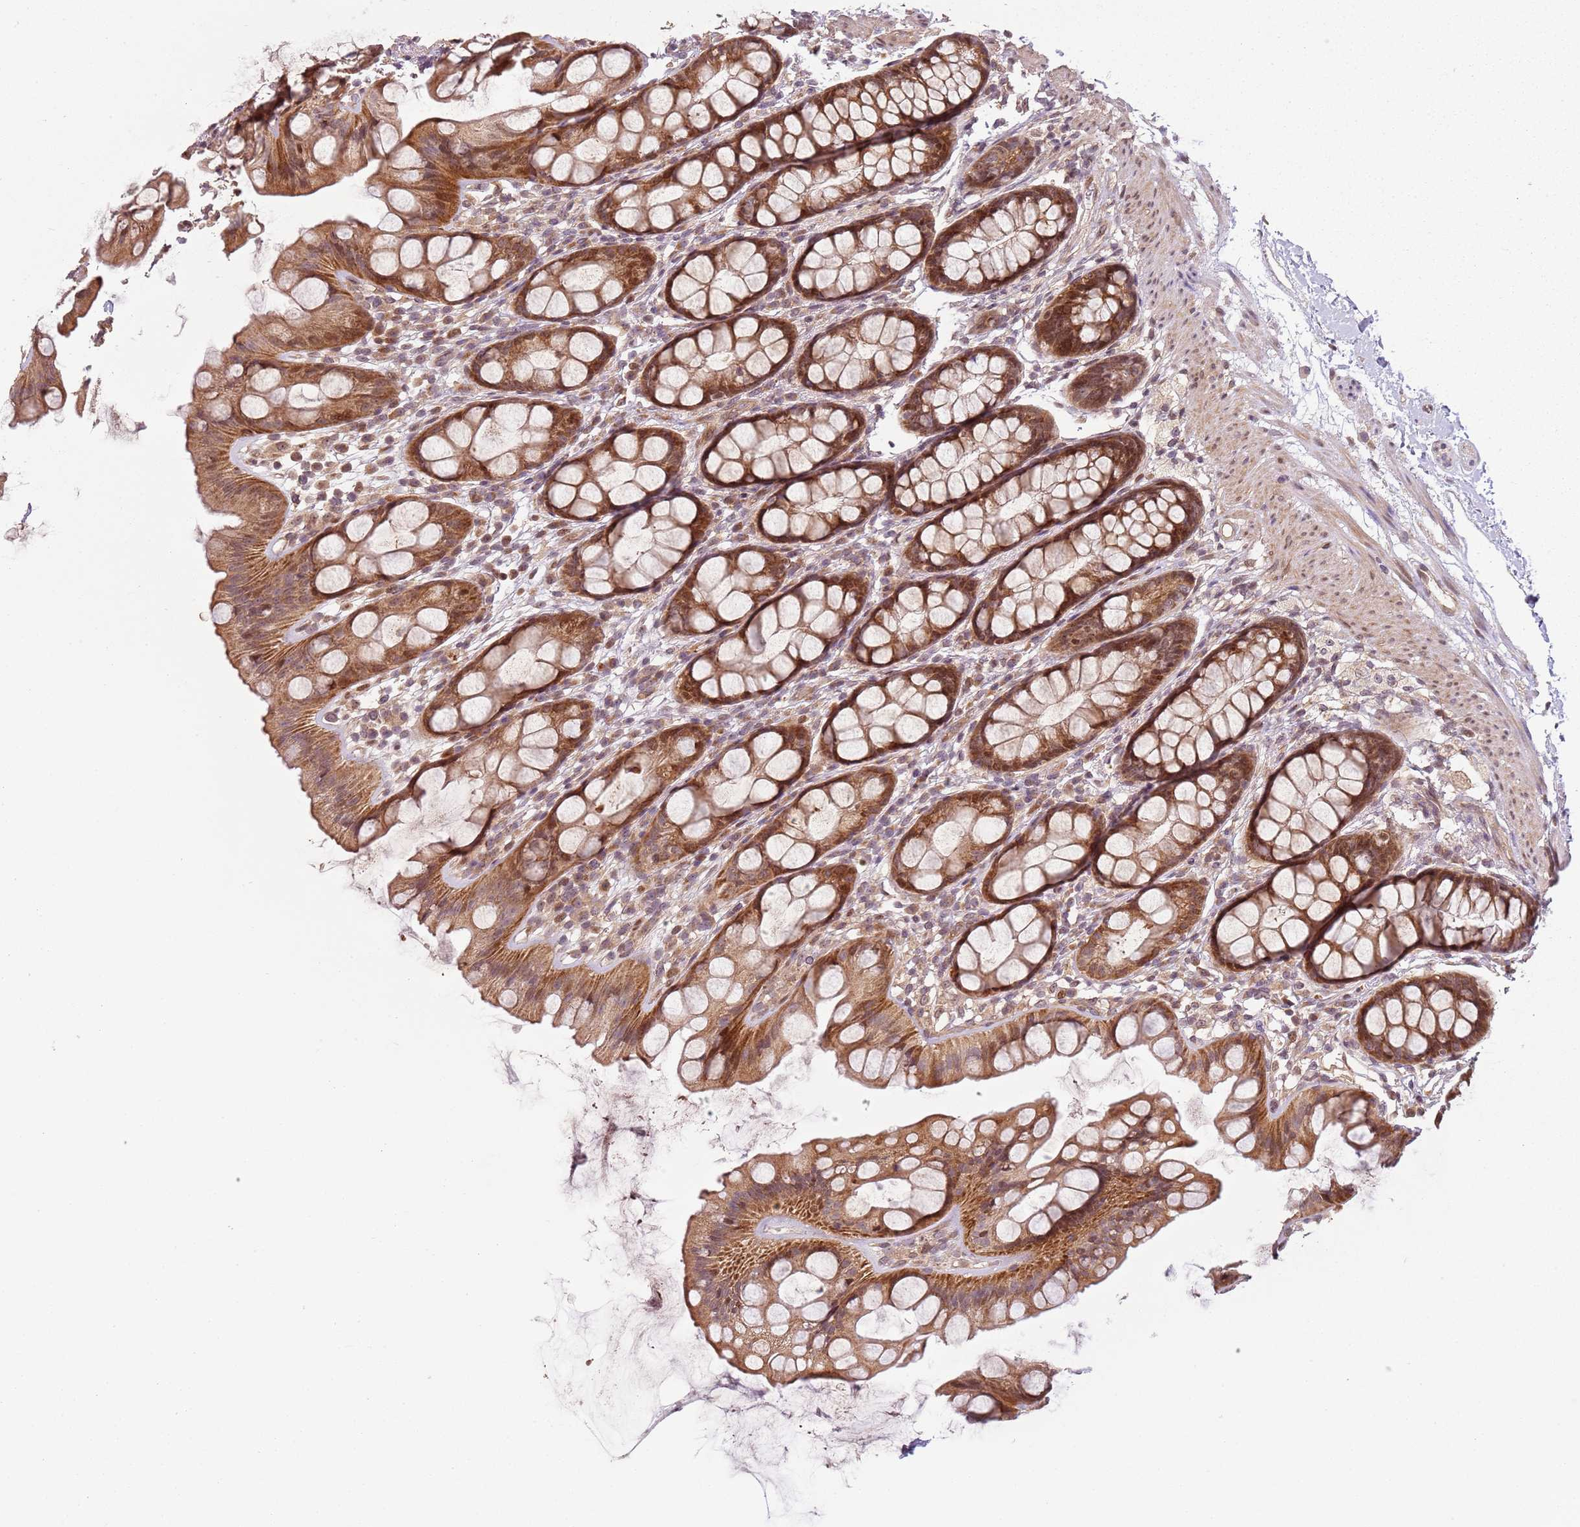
{"staining": {"intensity": "moderate", "quantity": ">75%", "location": "cytoplasmic/membranous,nuclear"}, "tissue": "rectum", "cell_type": "Glandular cells", "image_type": "normal", "snomed": [{"axis": "morphology", "description": "Normal tissue, NOS"}, {"axis": "topography", "description": "Rectum"}], "caption": "Rectum stained with a brown dye exhibits moderate cytoplasmic/membranous,nuclear positive staining in about >75% of glandular cells.", "gene": "CHURC1", "patient": {"sex": "female", "age": 65}}